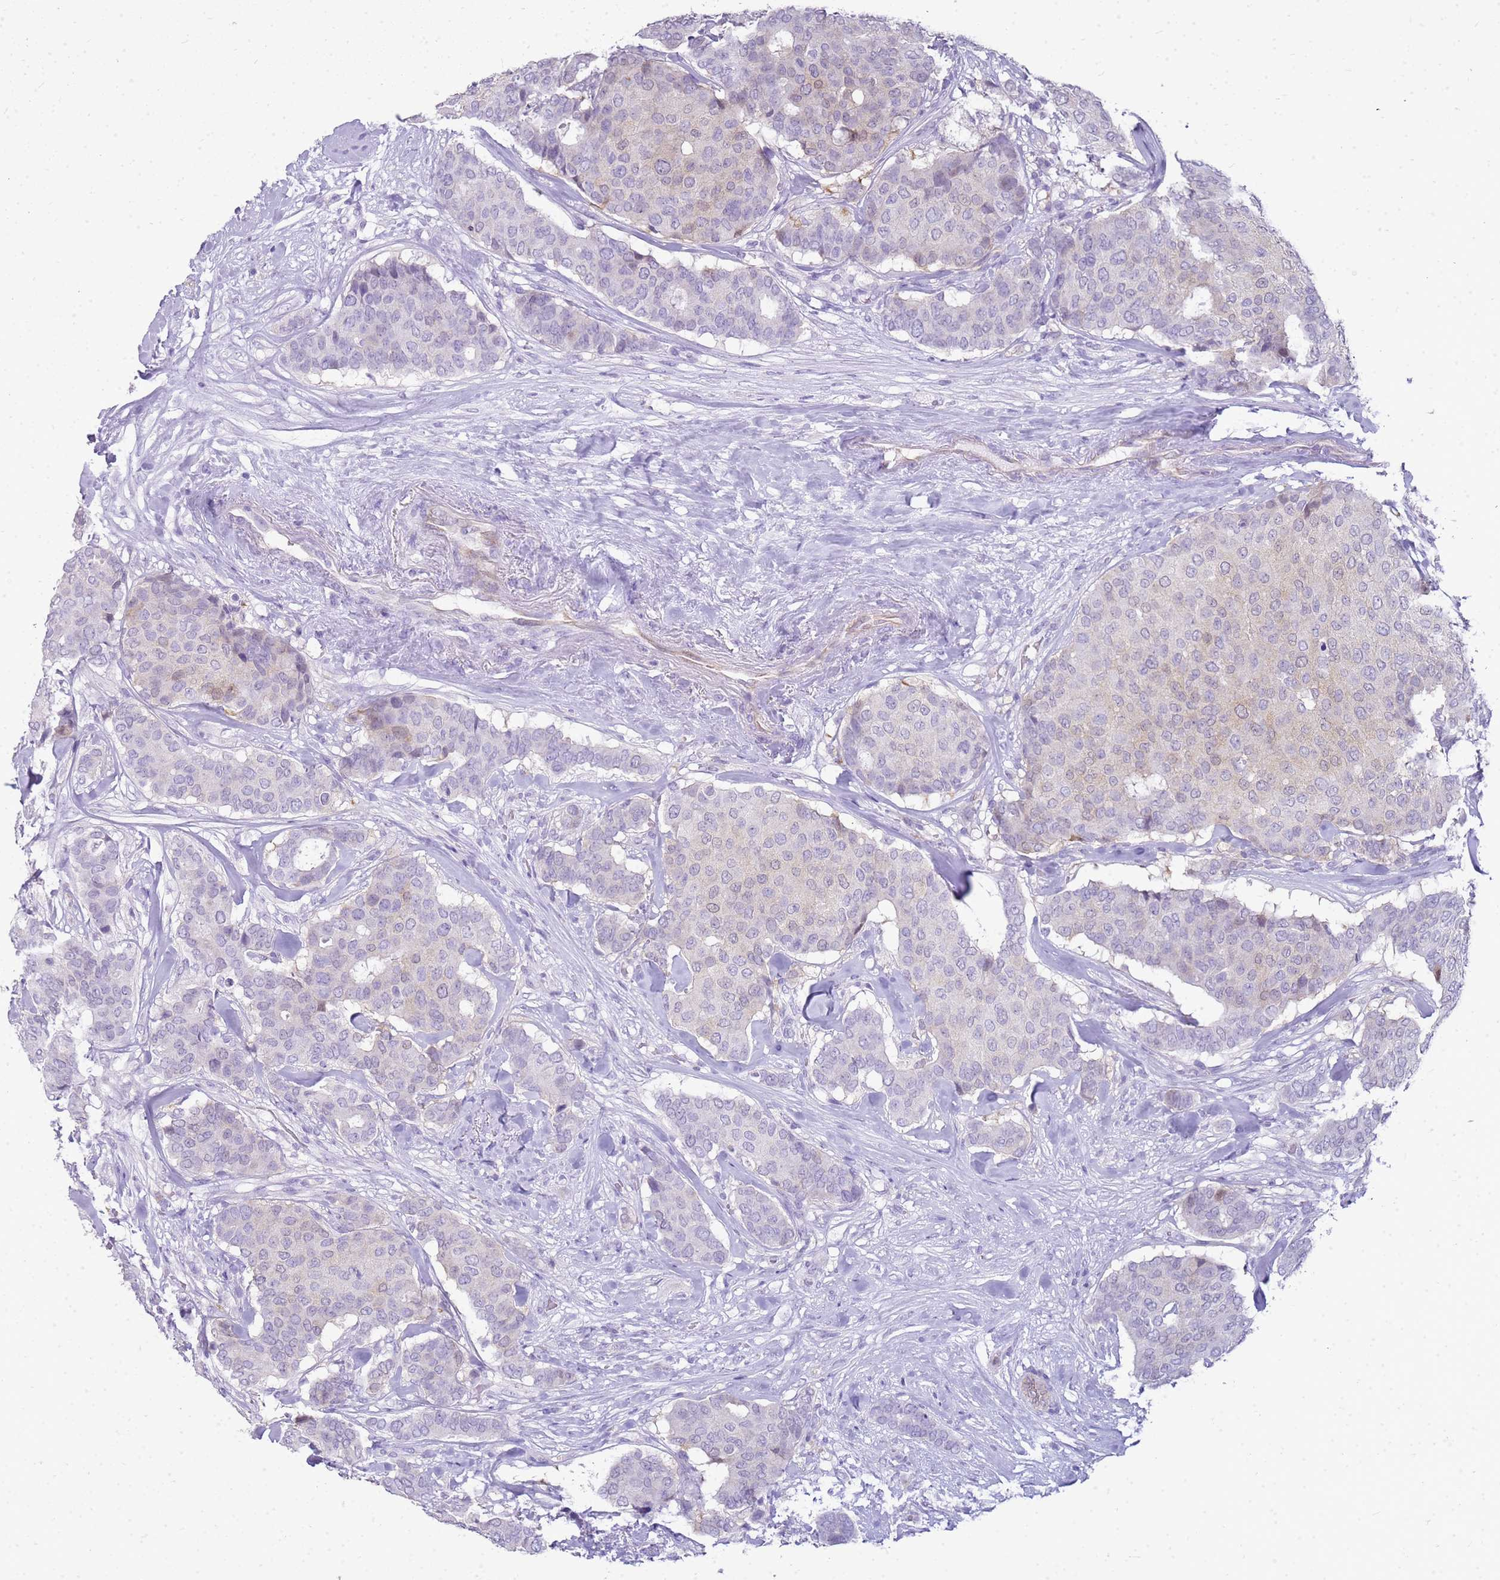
{"staining": {"intensity": "negative", "quantity": "none", "location": "none"}, "tissue": "breast cancer", "cell_type": "Tumor cells", "image_type": "cancer", "snomed": [{"axis": "morphology", "description": "Duct carcinoma"}, {"axis": "topography", "description": "Breast"}], "caption": "The histopathology image demonstrates no staining of tumor cells in intraductal carcinoma (breast).", "gene": "SULT1E1", "patient": {"sex": "female", "age": 75}}